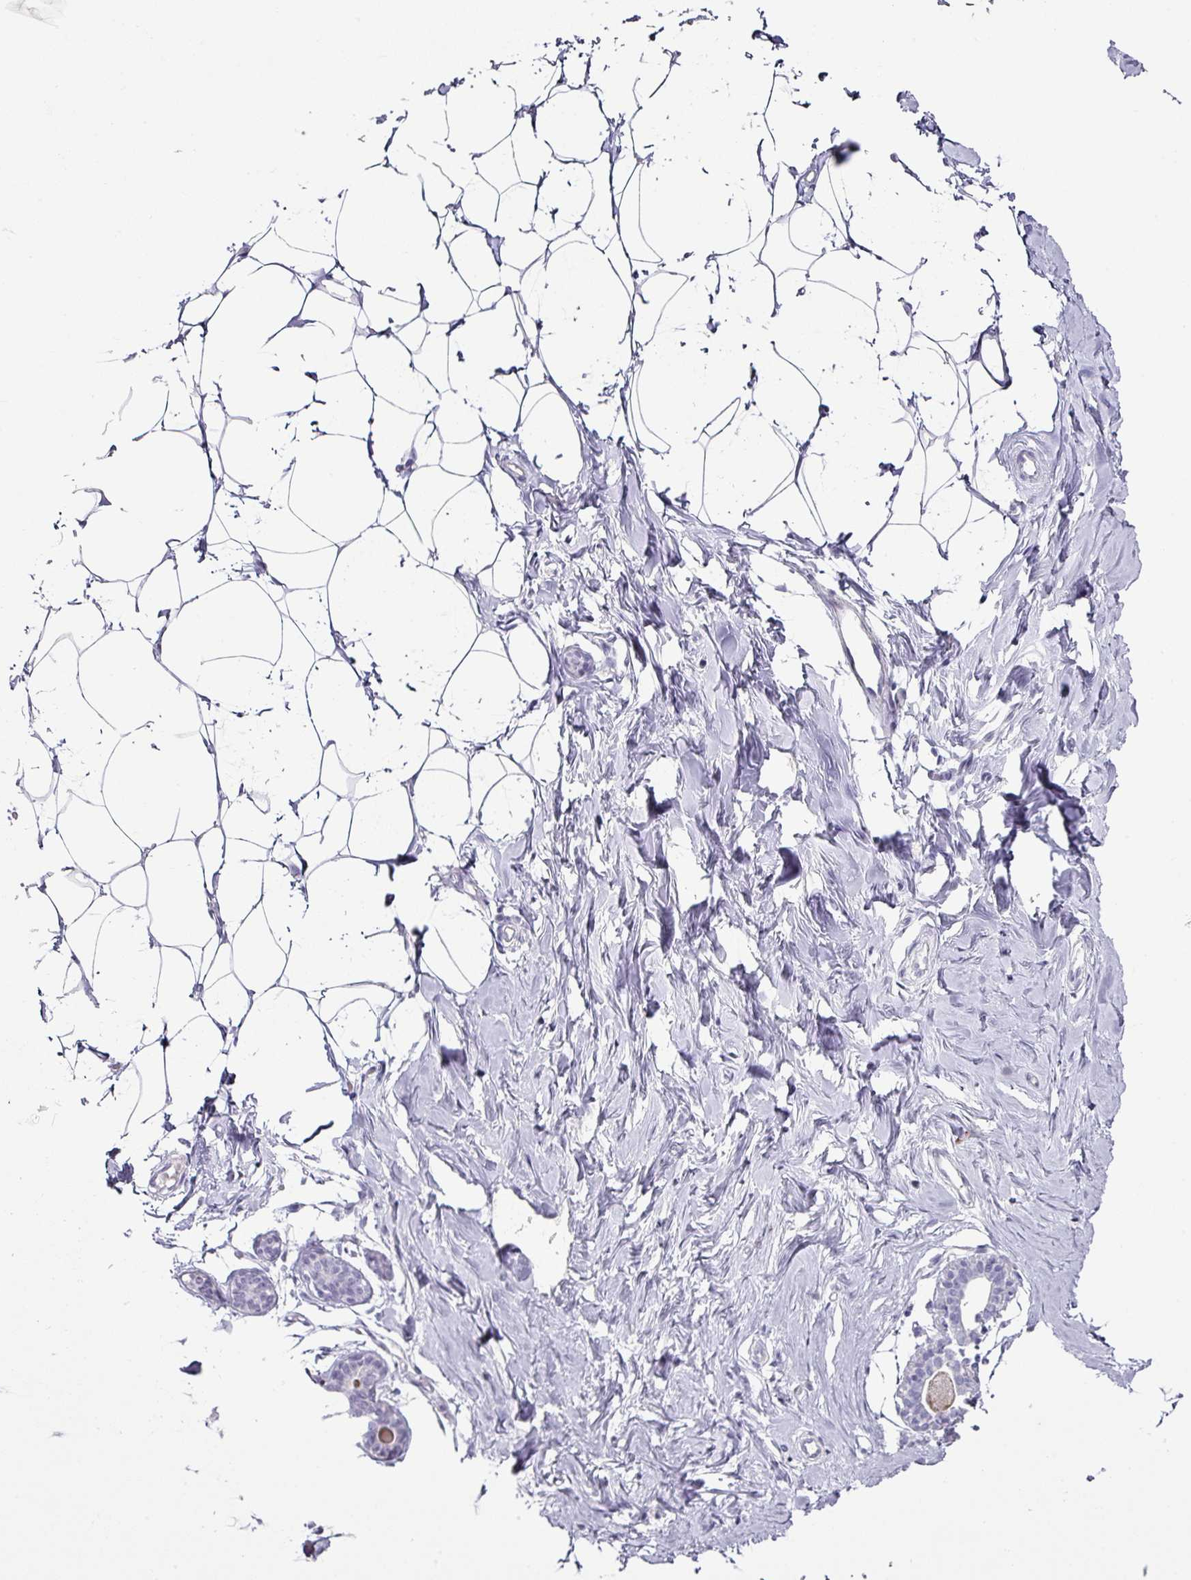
{"staining": {"intensity": "negative", "quantity": "none", "location": "none"}, "tissue": "breast", "cell_type": "Adipocytes", "image_type": "normal", "snomed": [{"axis": "morphology", "description": "Normal tissue, NOS"}, {"axis": "topography", "description": "Breast"}], "caption": "This is an immunohistochemistry micrograph of benign breast. There is no expression in adipocytes.", "gene": "TRA2A", "patient": {"sex": "female", "age": 23}}